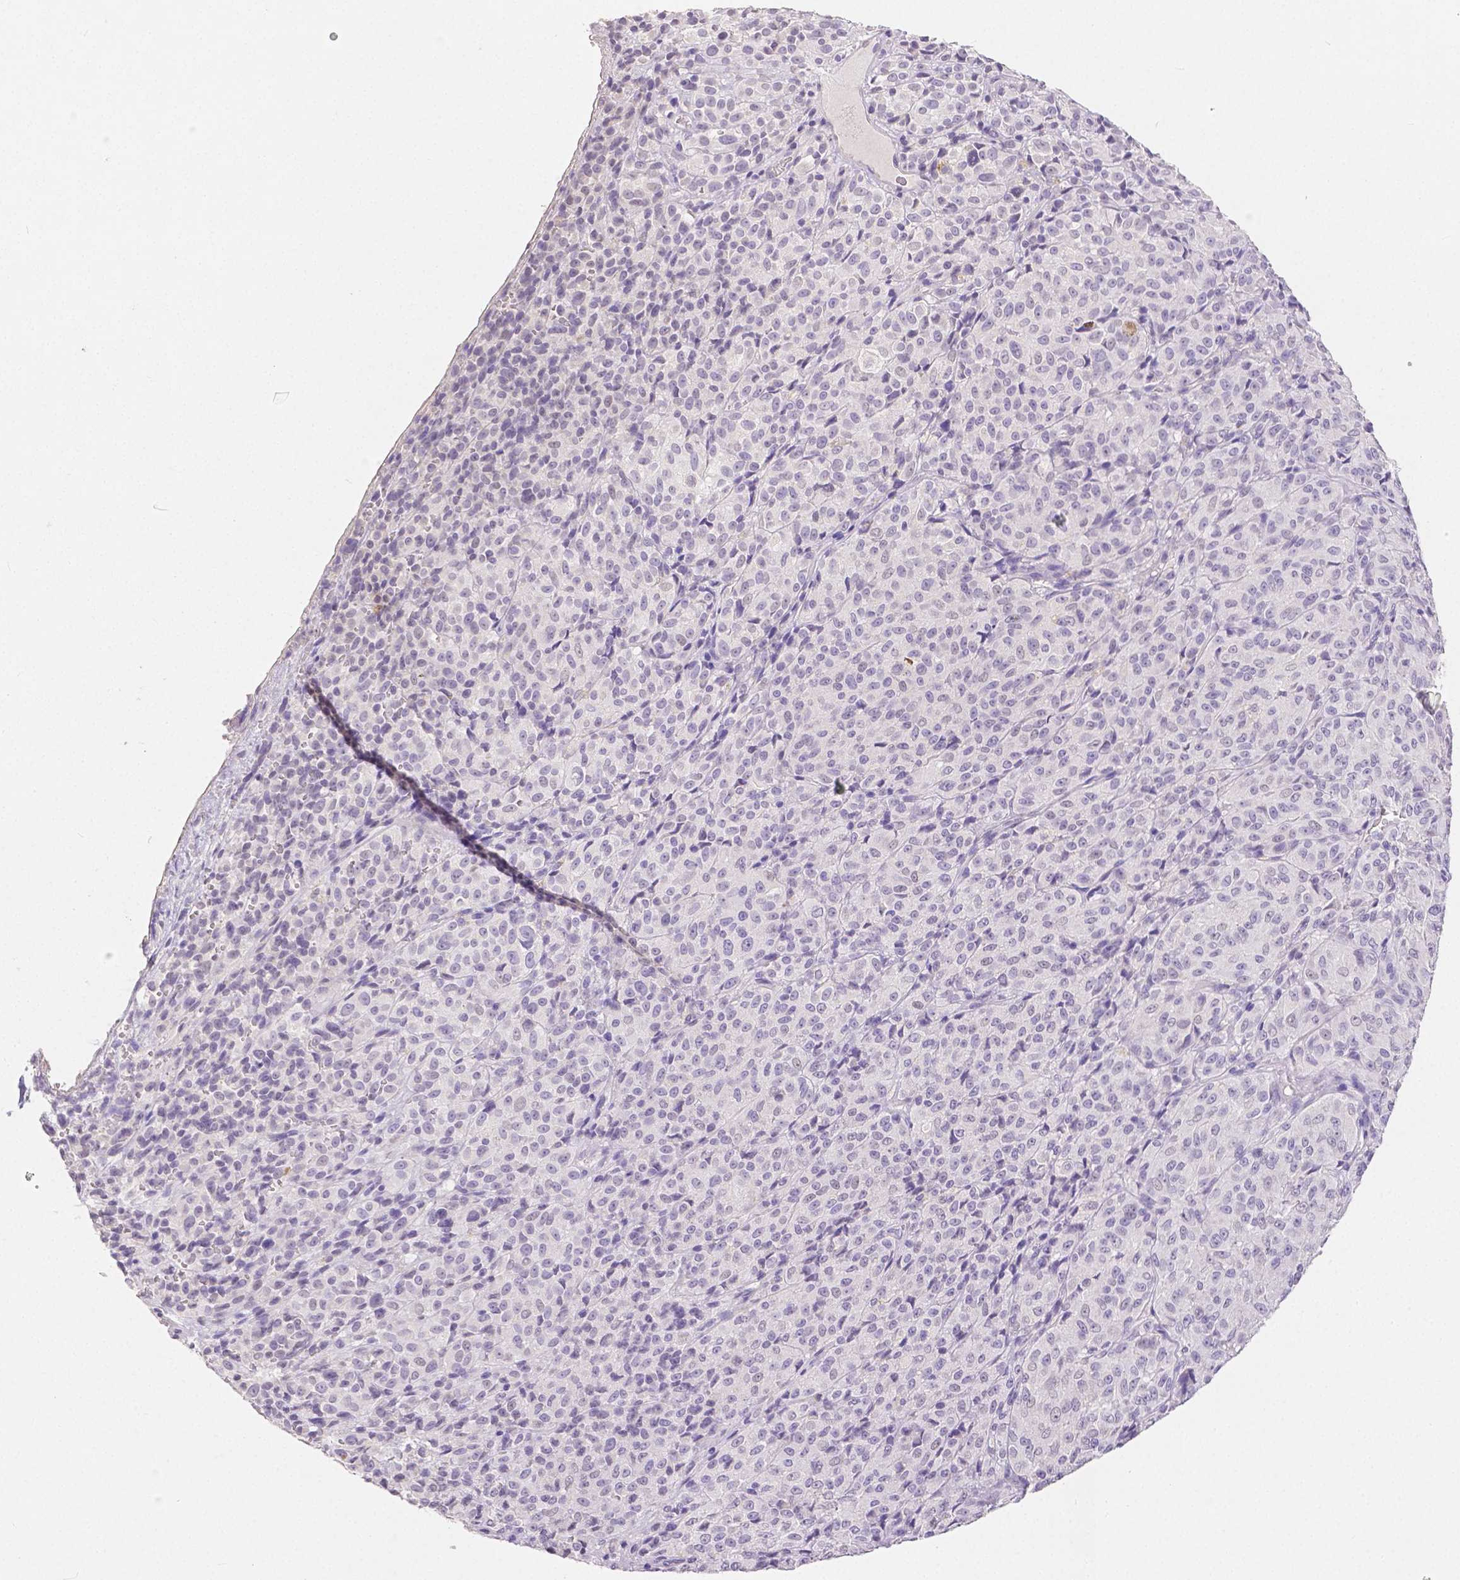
{"staining": {"intensity": "negative", "quantity": "none", "location": "none"}, "tissue": "melanoma", "cell_type": "Tumor cells", "image_type": "cancer", "snomed": [{"axis": "morphology", "description": "Malignant melanoma, Metastatic site"}, {"axis": "topography", "description": "Brain"}], "caption": "Protein analysis of malignant melanoma (metastatic site) shows no significant staining in tumor cells. (Stains: DAB (3,3'-diaminobenzidine) IHC with hematoxylin counter stain, Microscopy: brightfield microscopy at high magnification).", "gene": "OCLN", "patient": {"sex": "female", "age": 56}}